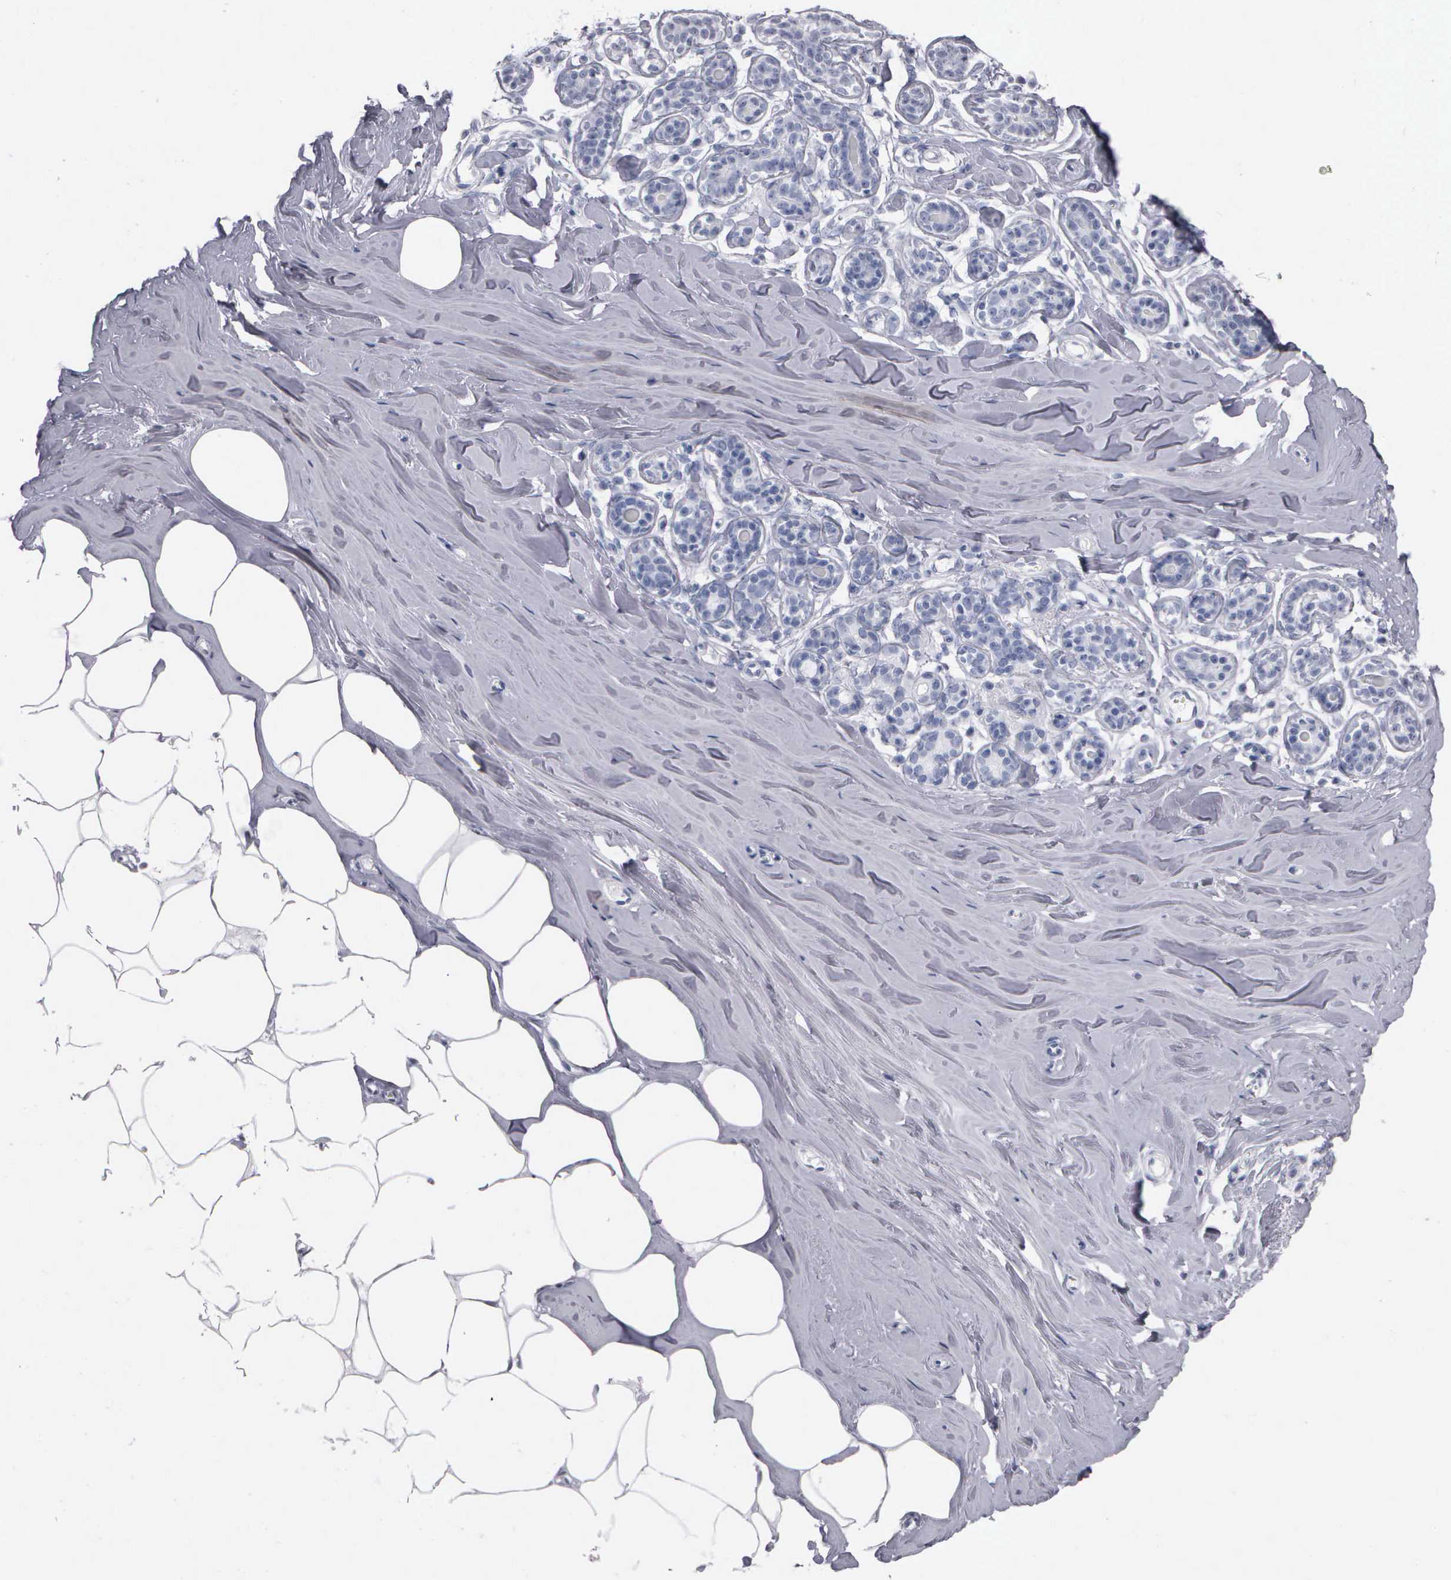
{"staining": {"intensity": "negative", "quantity": "none", "location": "none"}, "tissue": "breast", "cell_type": "Adipocytes", "image_type": "normal", "snomed": [{"axis": "morphology", "description": "Normal tissue, NOS"}, {"axis": "topography", "description": "Breast"}], "caption": "Breast stained for a protein using IHC shows no staining adipocytes.", "gene": "NKX2", "patient": {"sex": "female", "age": 45}}